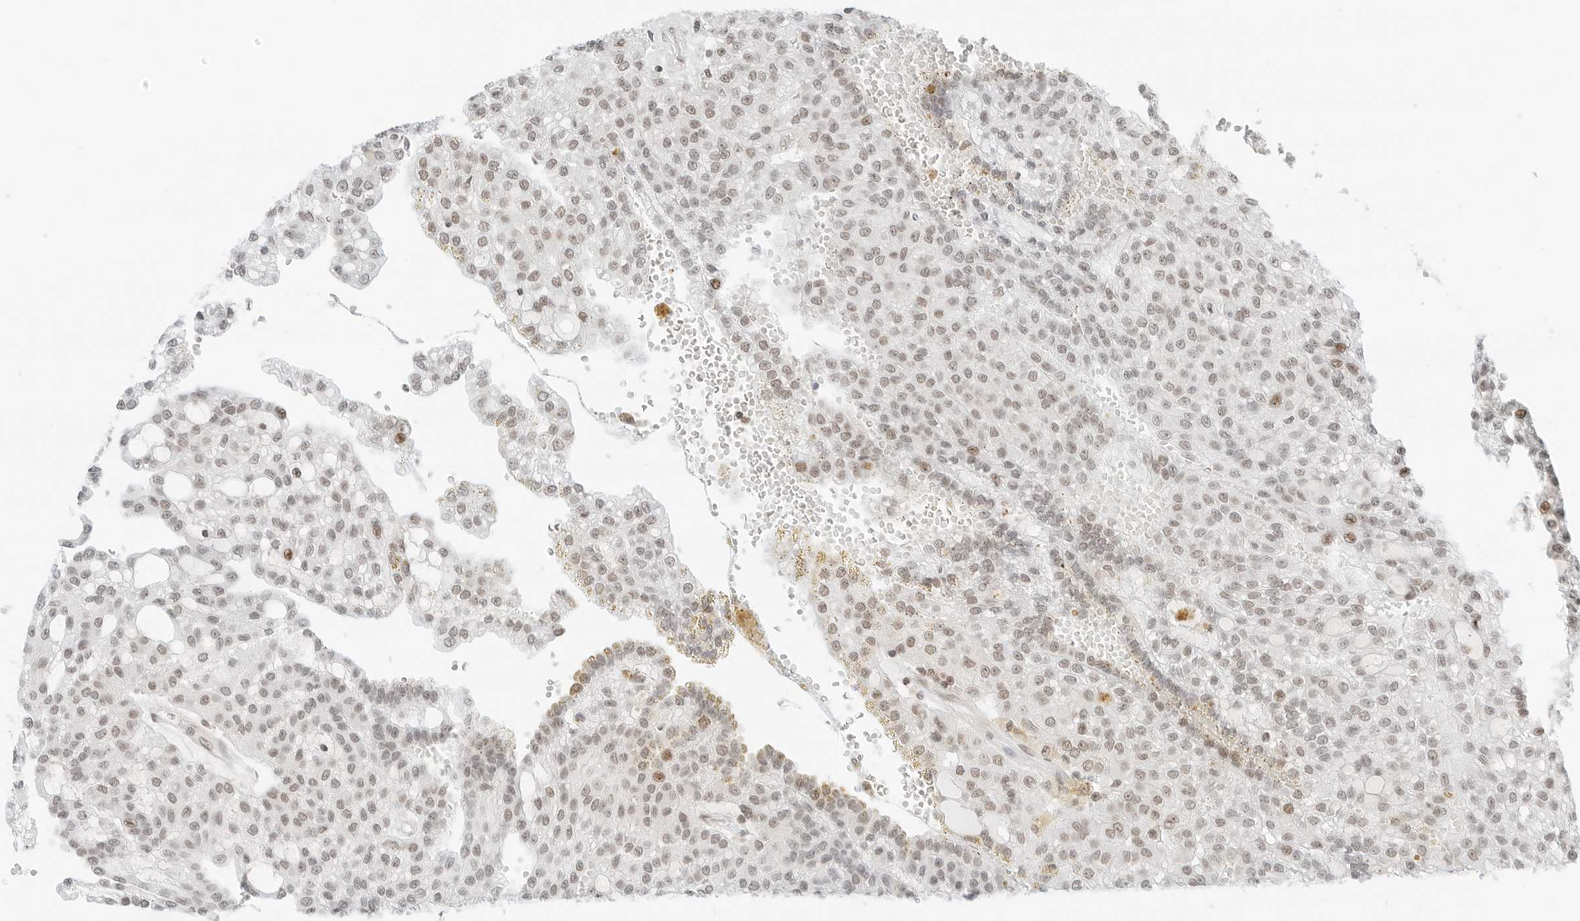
{"staining": {"intensity": "weak", "quantity": "25%-75%", "location": "nuclear"}, "tissue": "renal cancer", "cell_type": "Tumor cells", "image_type": "cancer", "snomed": [{"axis": "morphology", "description": "Adenocarcinoma, NOS"}, {"axis": "topography", "description": "Kidney"}], "caption": "Immunohistochemical staining of human renal cancer (adenocarcinoma) demonstrates low levels of weak nuclear protein staining in about 25%-75% of tumor cells.", "gene": "CRTC2", "patient": {"sex": "male", "age": 63}}